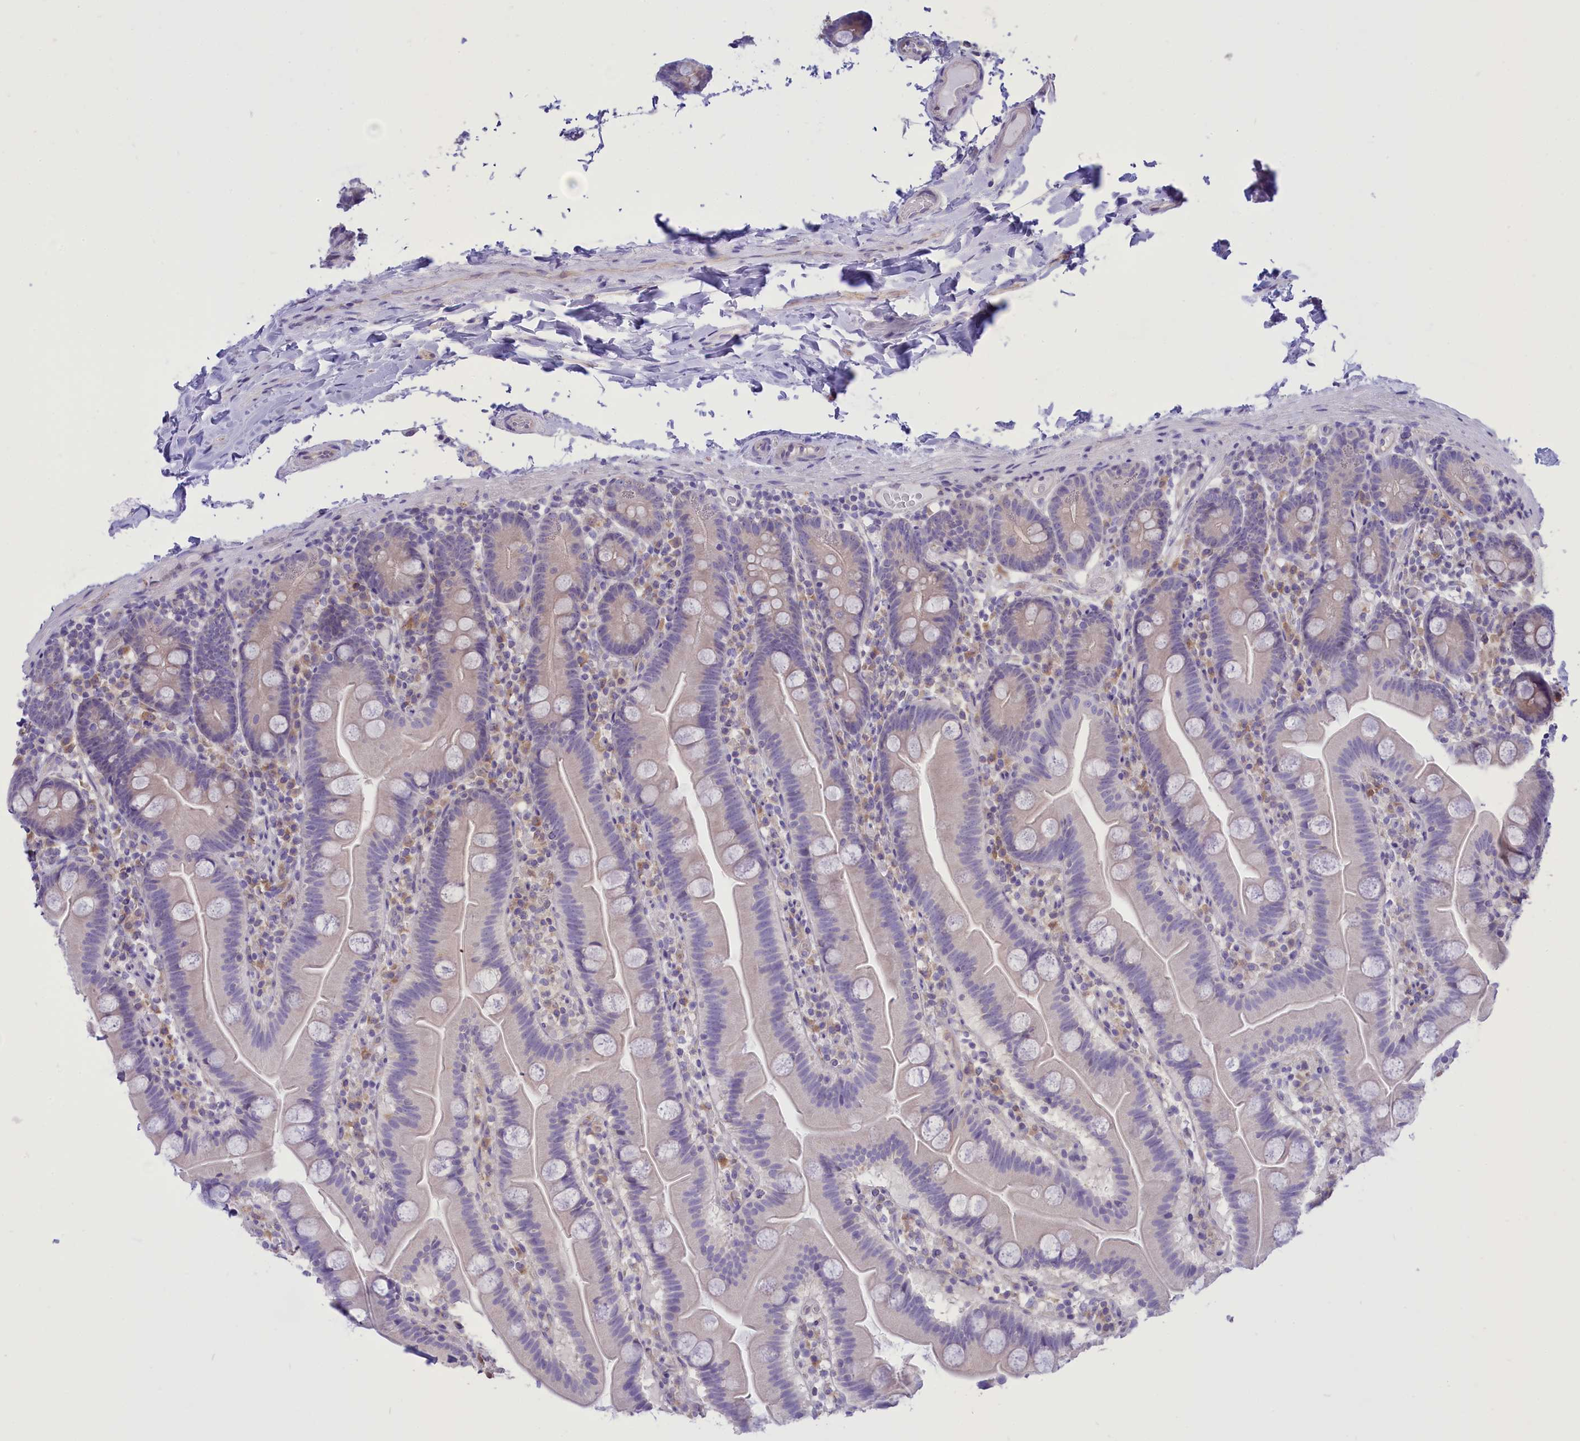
{"staining": {"intensity": "negative", "quantity": "none", "location": "none"}, "tissue": "small intestine", "cell_type": "Glandular cells", "image_type": "normal", "snomed": [{"axis": "morphology", "description": "Normal tissue, NOS"}, {"axis": "topography", "description": "Small intestine"}], "caption": "Immunohistochemistry of benign small intestine reveals no expression in glandular cells.", "gene": "DCAF16", "patient": {"sex": "female", "age": 68}}